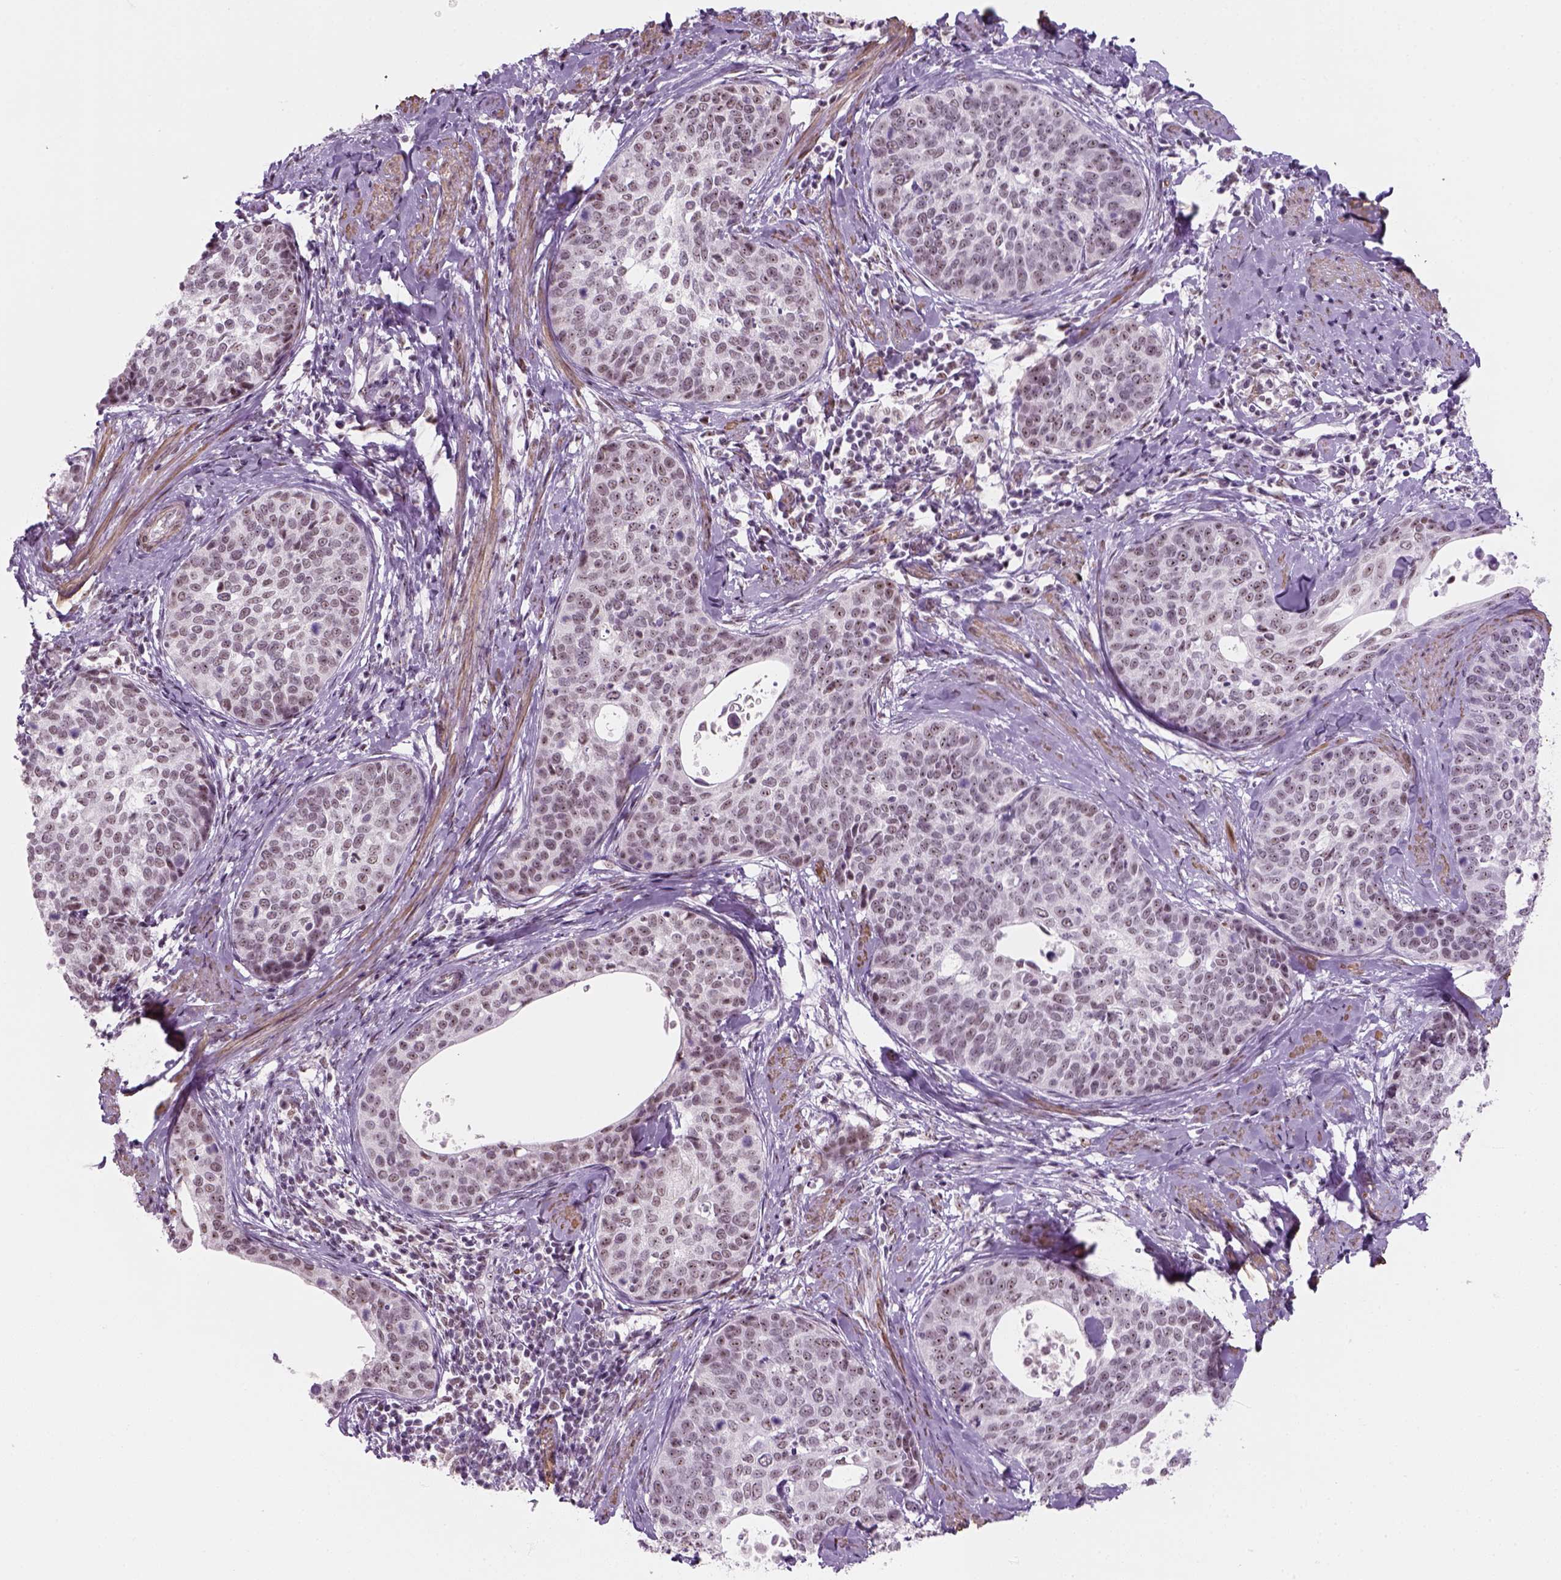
{"staining": {"intensity": "weak", "quantity": ">75%", "location": "nuclear"}, "tissue": "cervical cancer", "cell_type": "Tumor cells", "image_type": "cancer", "snomed": [{"axis": "morphology", "description": "Squamous cell carcinoma, NOS"}, {"axis": "topography", "description": "Cervix"}], "caption": "An image showing weak nuclear expression in about >75% of tumor cells in cervical squamous cell carcinoma, as visualized by brown immunohistochemical staining.", "gene": "ZNF865", "patient": {"sex": "female", "age": 69}}